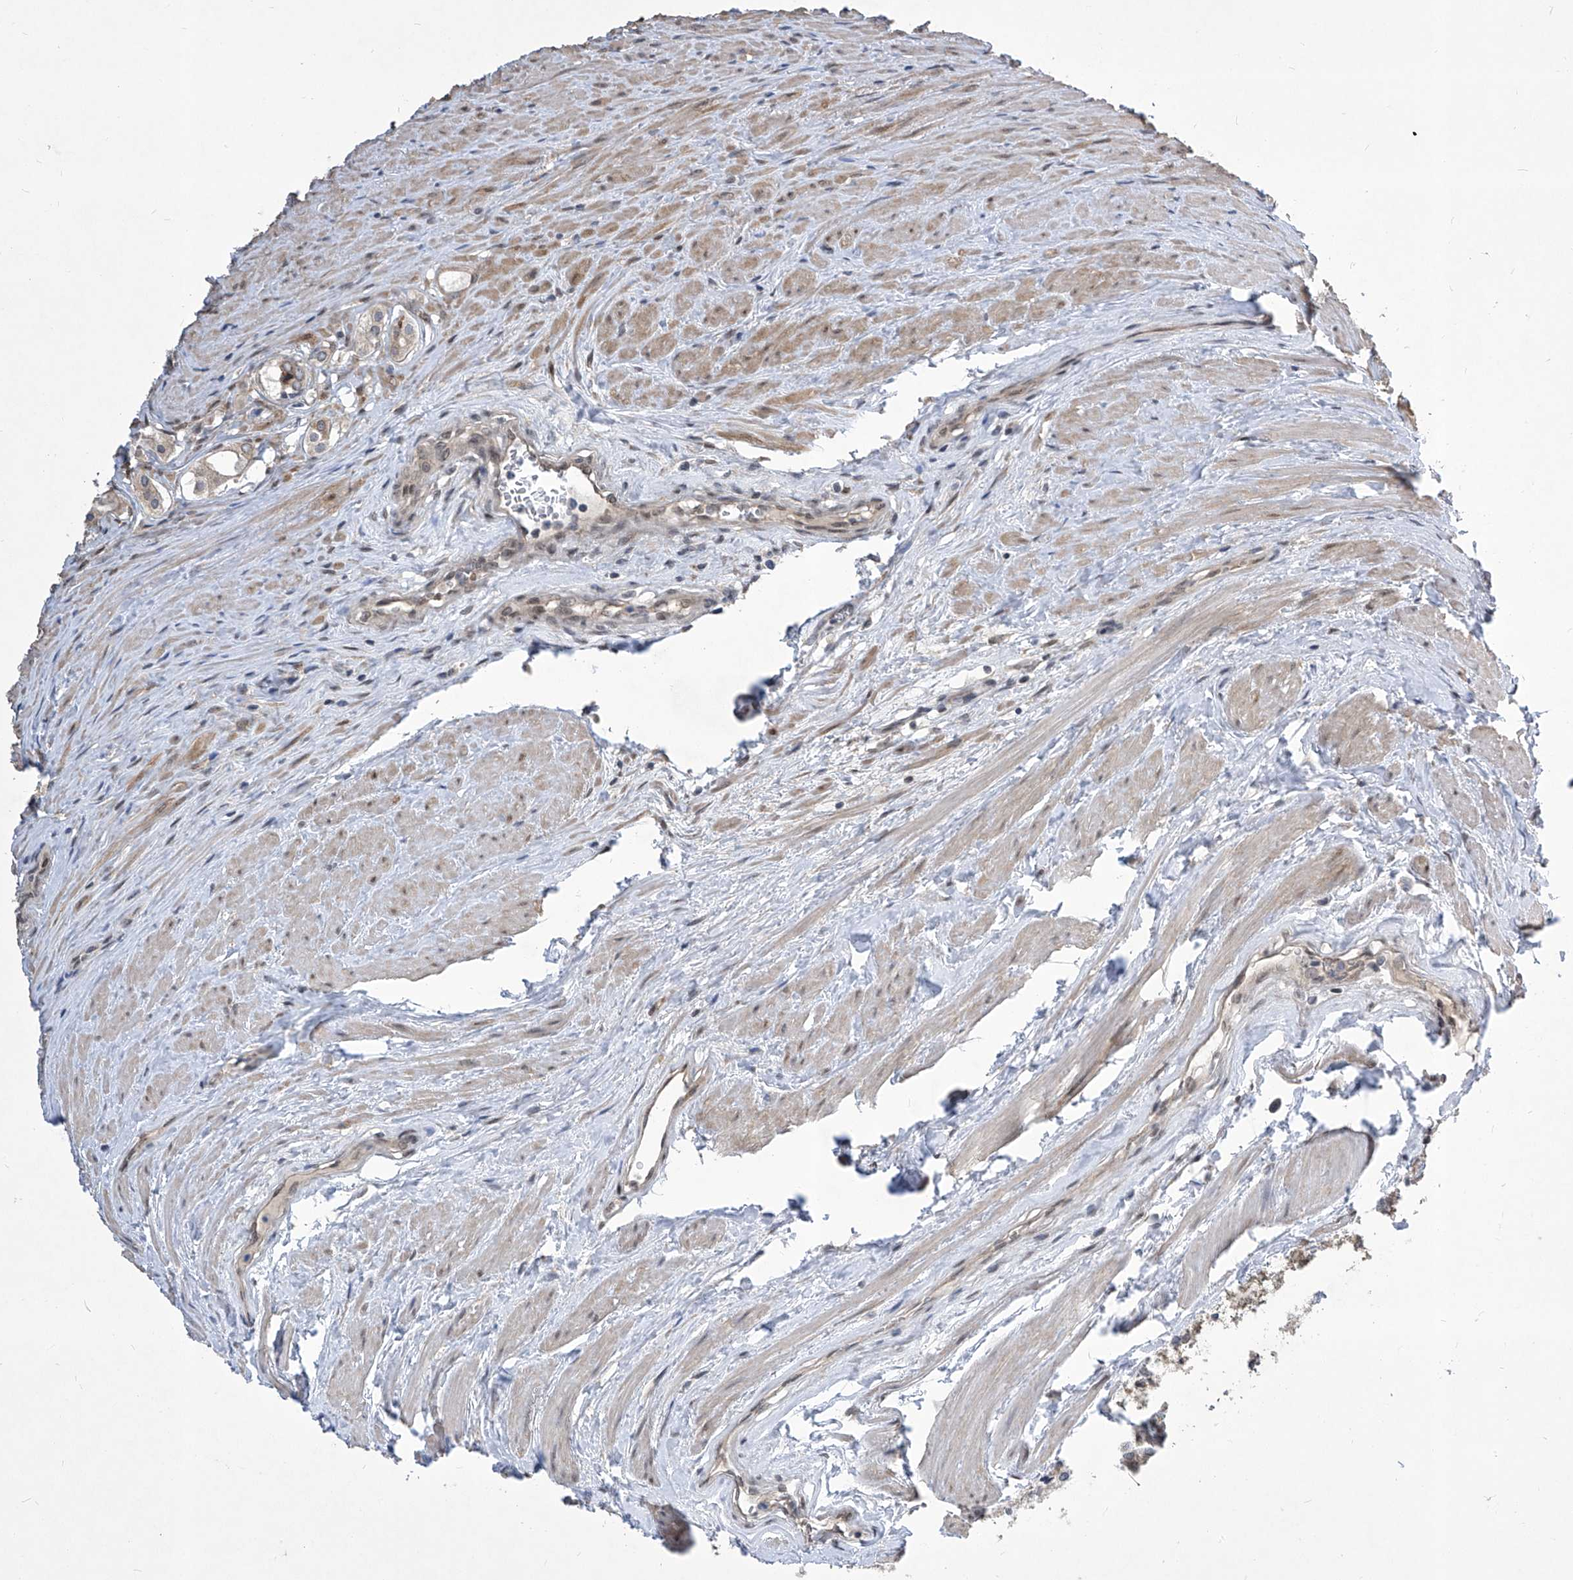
{"staining": {"intensity": "weak", "quantity": "<25%", "location": "cytoplasmic/membranous"}, "tissue": "prostate cancer", "cell_type": "Tumor cells", "image_type": "cancer", "snomed": [{"axis": "morphology", "description": "Adenocarcinoma, High grade"}, {"axis": "topography", "description": "Prostate"}], "caption": "Human adenocarcinoma (high-grade) (prostate) stained for a protein using IHC exhibits no expression in tumor cells.", "gene": "CETN2", "patient": {"sex": "male", "age": 68}}